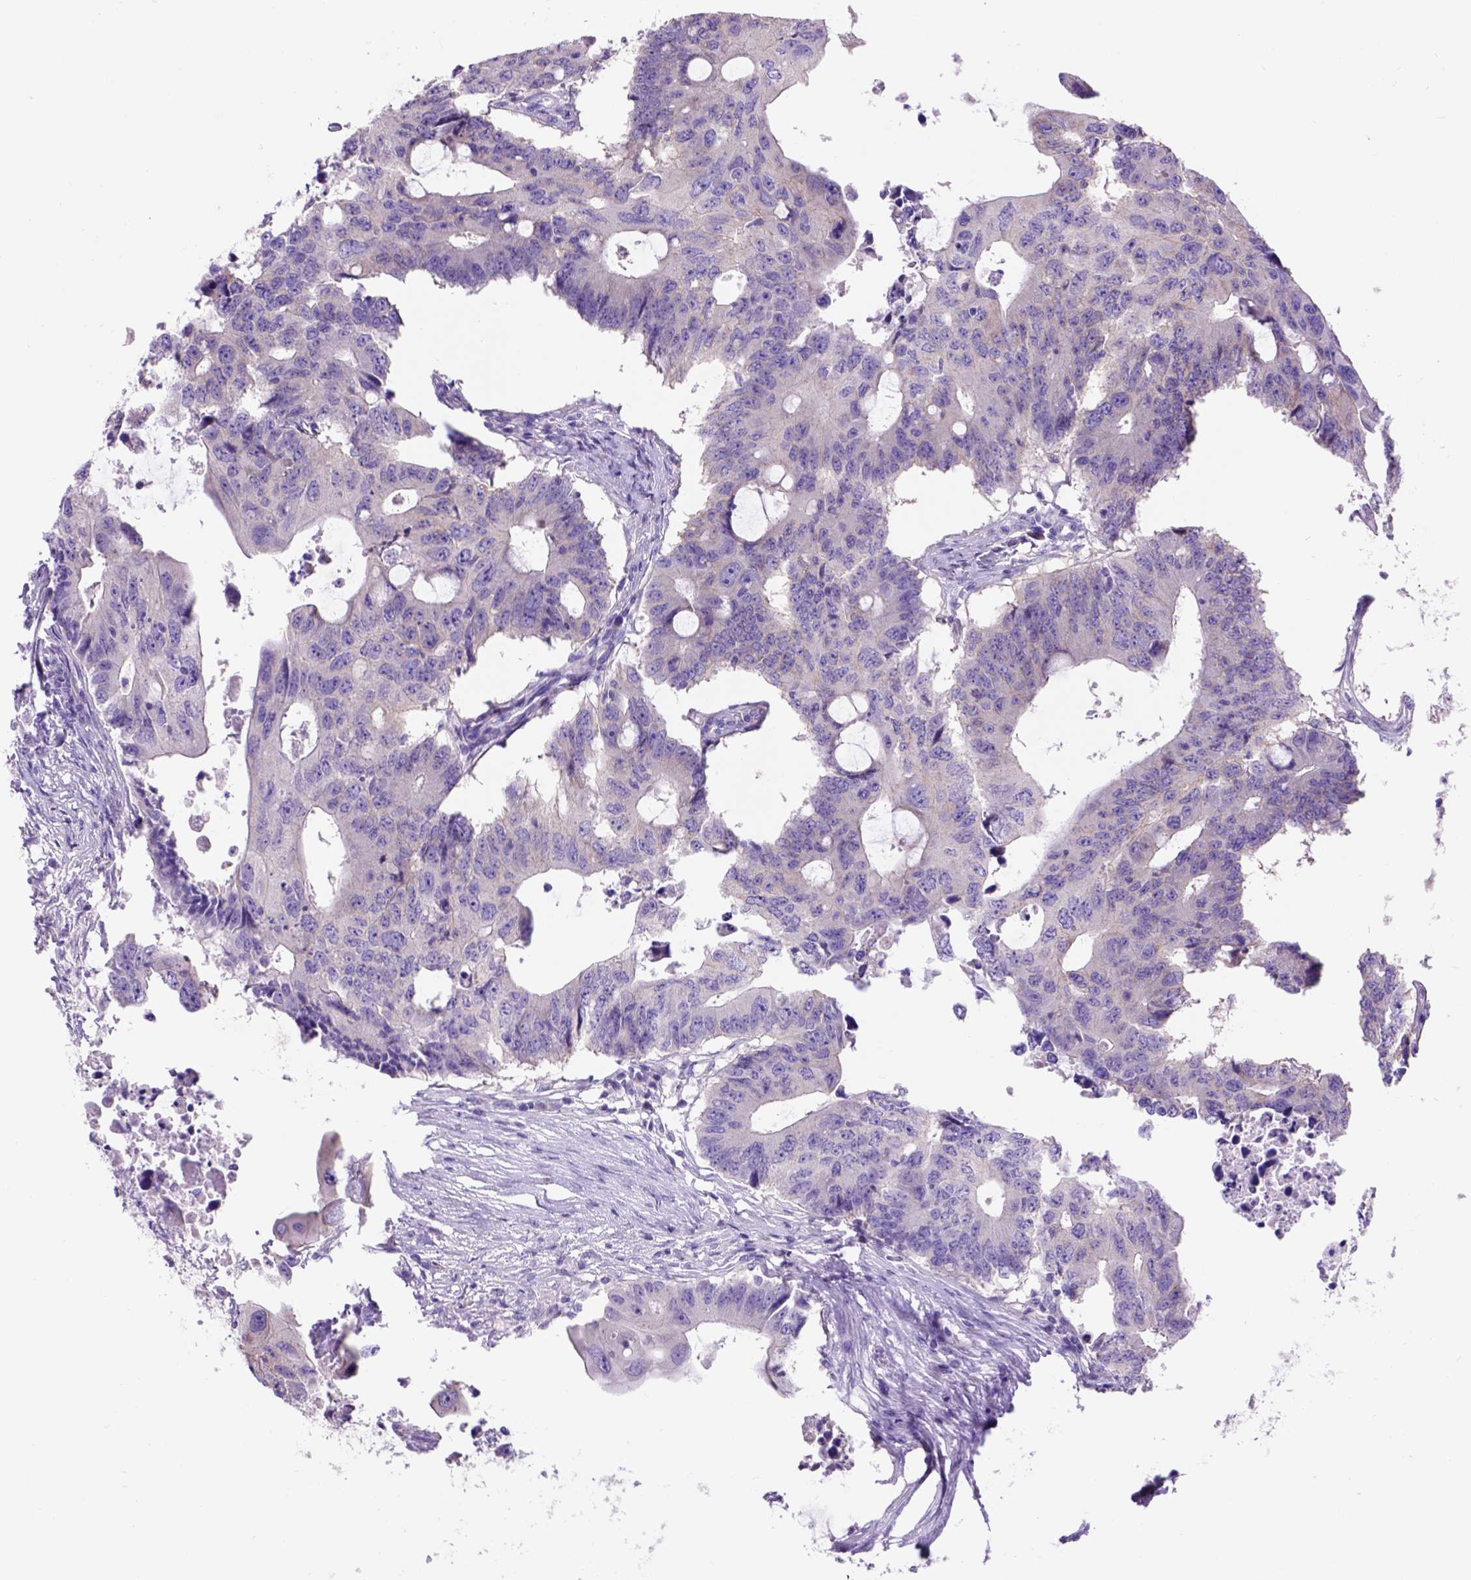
{"staining": {"intensity": "negative", "quantity": "none", "location": "none"}, "tissue": "colorectal cancer", "cell_type": "Tumor cells", "image_type": "cancer", "snomed": [{"axis": "morphology", "description": "Adenocarcinoma, NOS"}, {"axis": "topography", "description": "Colon"}], "caption": "High power microscopy histopathology image of an immunohistochemistry micrograph of colorectal cancer, revealing no significant expression in tumor cells.", "gene": "EGFR", "patient": {"sex": "male", "age": 71}}